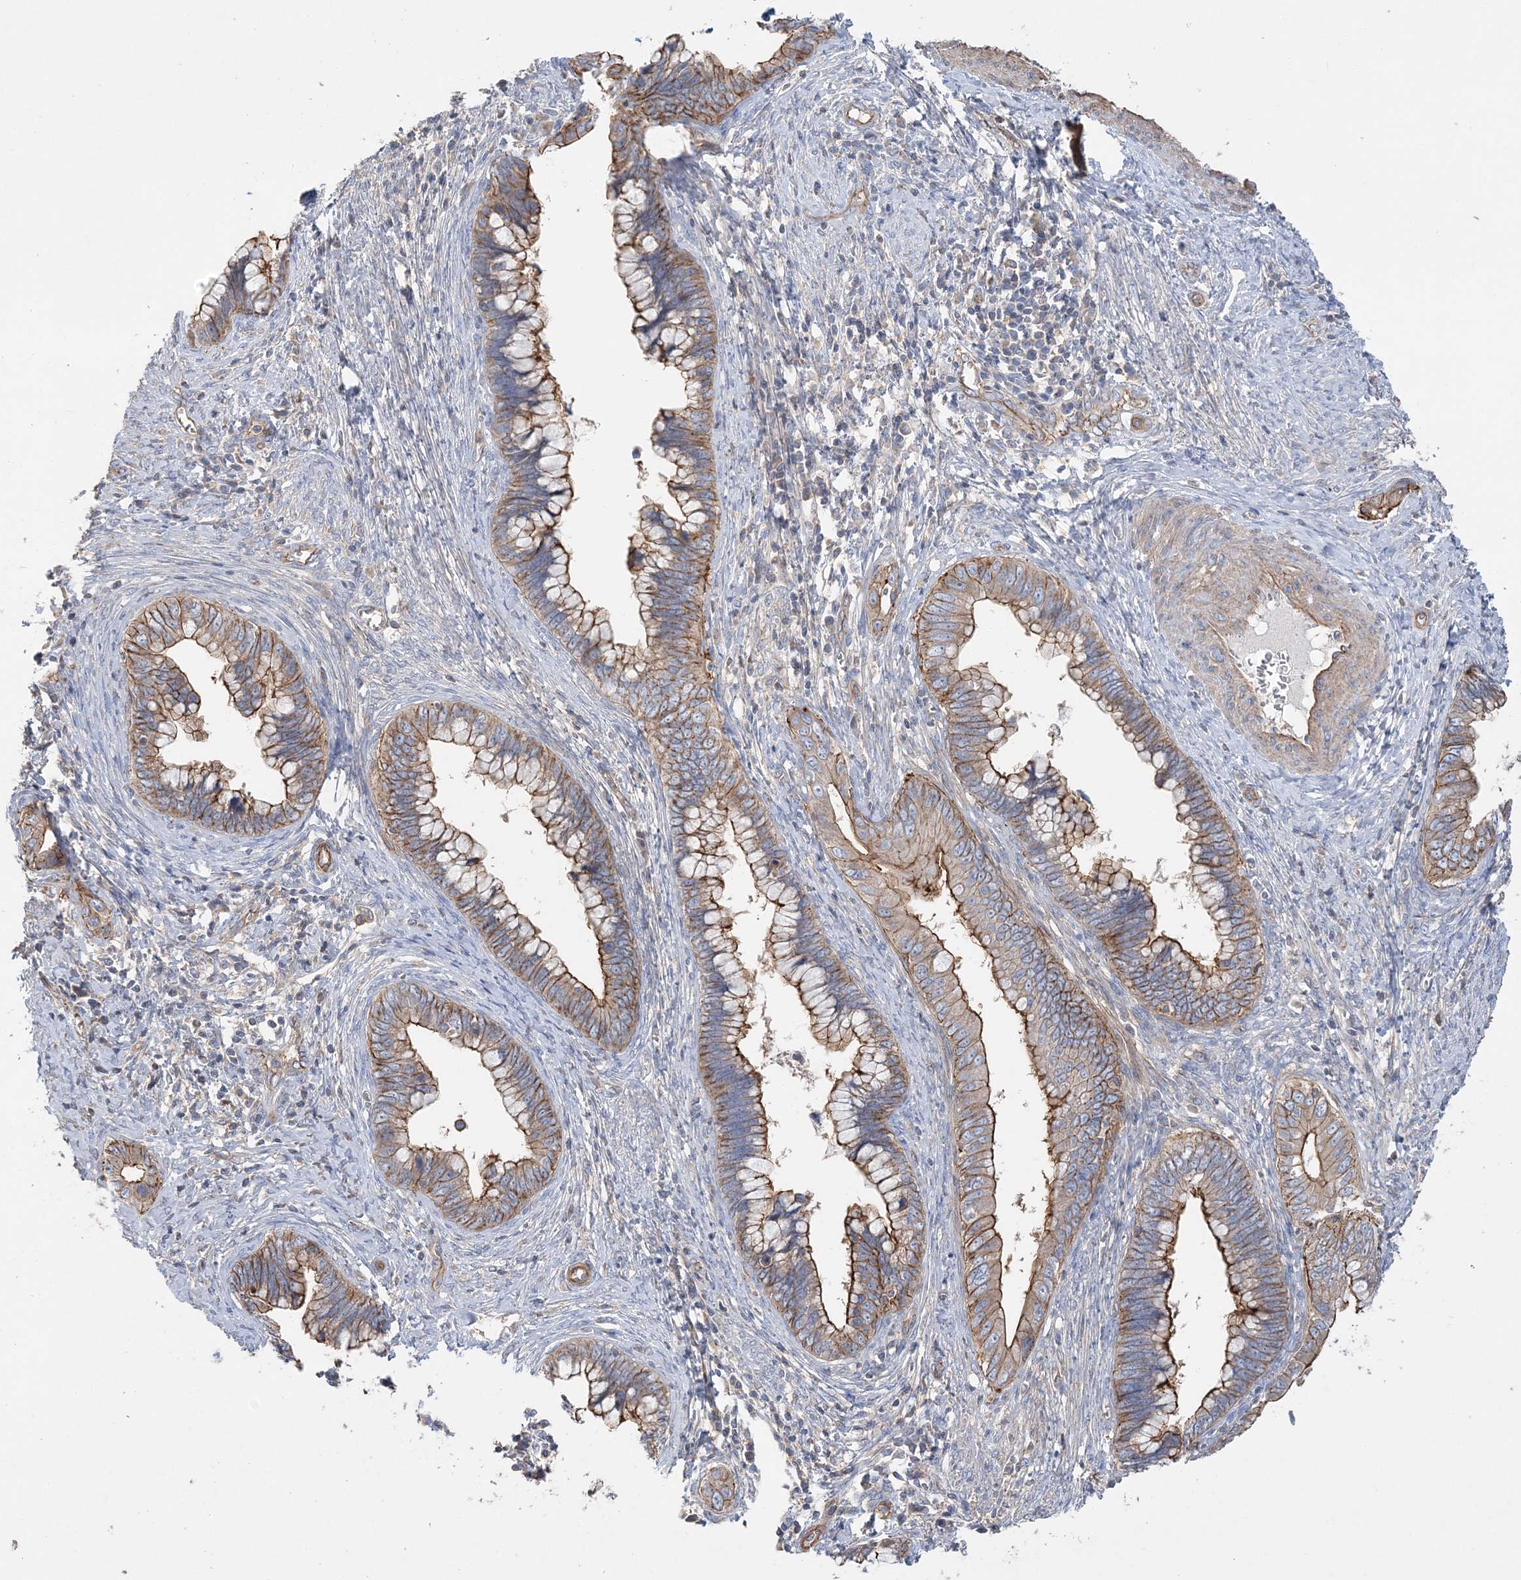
{"staining": {"intensity": "moderate", "quantity": ">75%", "location": "cytoplasmic/membranous"}, "tissue": "cervical cancer", "cell_type": "Tumor cells", "image_type": "cancer", "snomed": [{"axis": "morphology", "description": "Adenocarcinoma, NOS"}, {"axis": "topography", "description": "Cervix"}], "caption": "A micrograph of adenocarcinoma (cervical) stained for a protein exhibits moderate cytoplasmic/membranous brown staining in tumor cells.", "gene": "PIGC", "patient": {"sex": "female", "age": 44}}